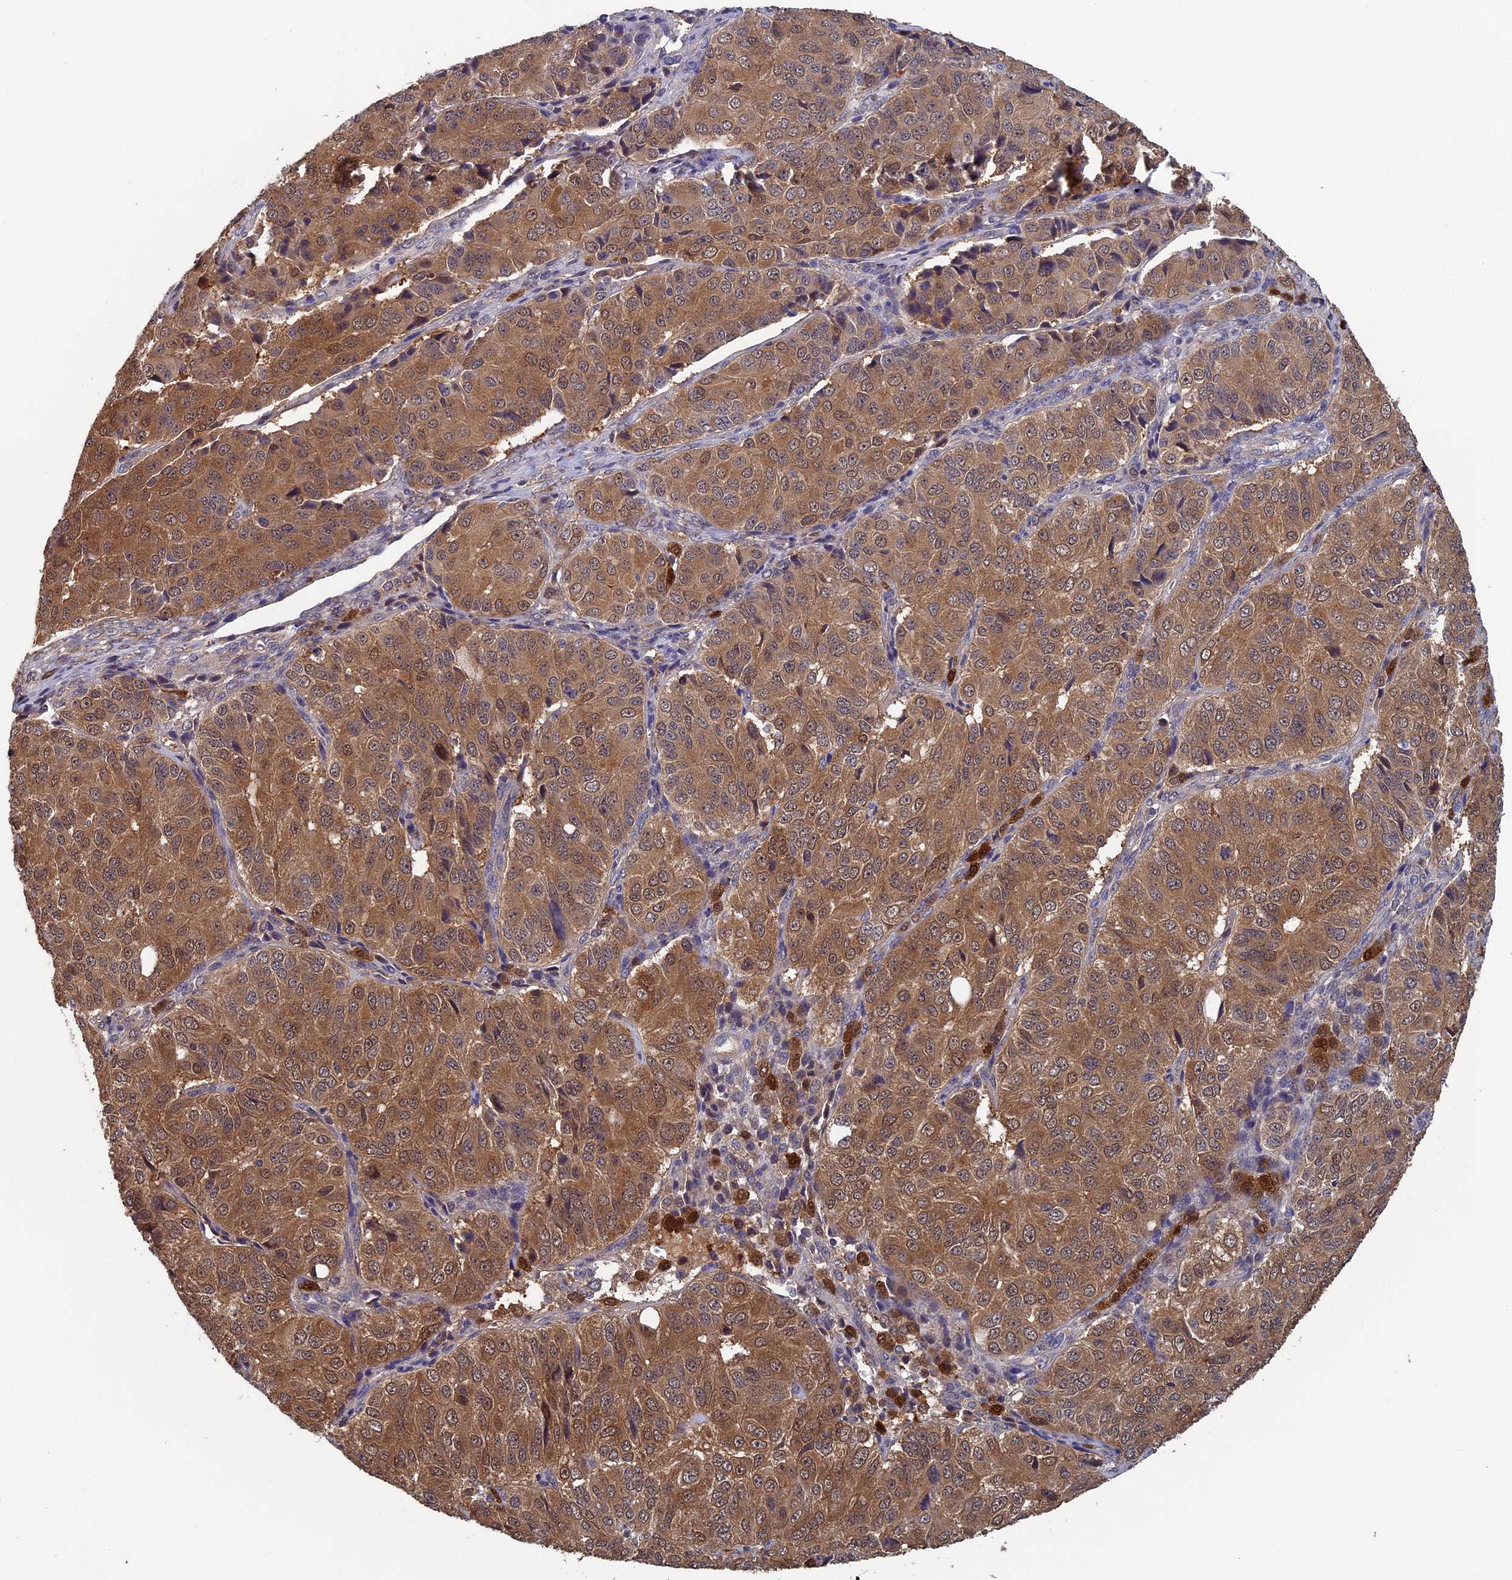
{"staining": {"intensity": "moderate", "quantity": ">75%", "location": "cytoplasmic/membranous"}, "tissue": "ovarian cancer", "cell_type": "Tumor cells", "image_type": "cancer", "snomed": [{"axis": "morphology", "description": "Carcinoma, endometroid"}, {"axis": "topography", "description": "Ovary"}], "caption": "This is a histology image of IHC staining of ovarian endometroid carcinoma, which shows moderate positivity in the cytoplasmic/membranous of tumor cells.", "gene": "LCMT1", "patient": {"sex": "female", "age": 51}}